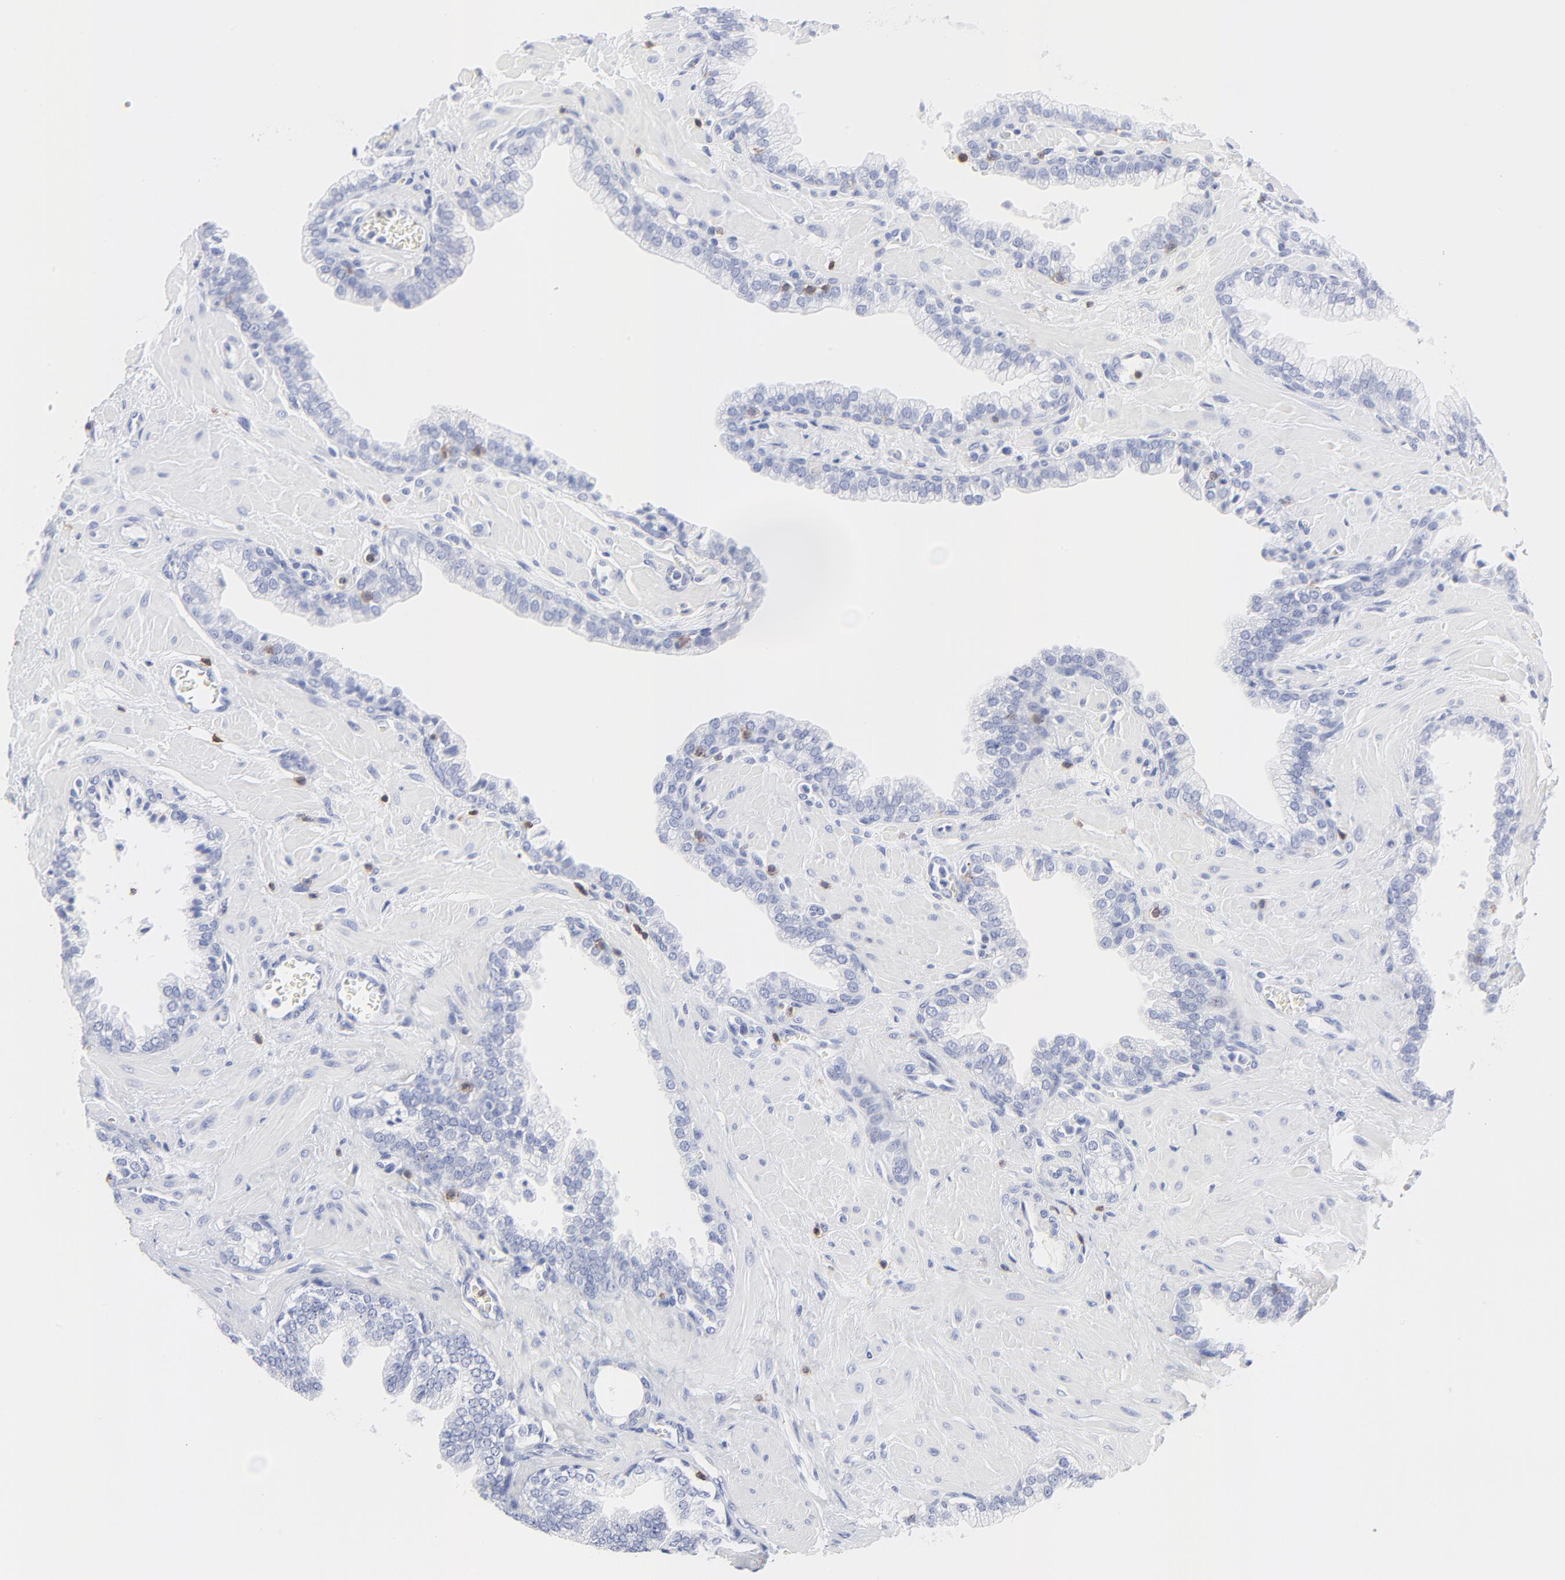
{"staining": {"intensity": "negative", "quantity": "none", "location": "none"}, "tissue": "prostate", "cell_type": "Glandular cells", "image_type": "normal", "snomed": [{"axis": "morphology", "description": "Normal tissue, NOS"}, {"axis": "topography", "description": "Prostate"}], "caption": "A histopathology image of prostate stained for a protein reveals no brown staining in glandular cells.", "gene": "LCK", "patient": {"sex": "male", "age": 60}}